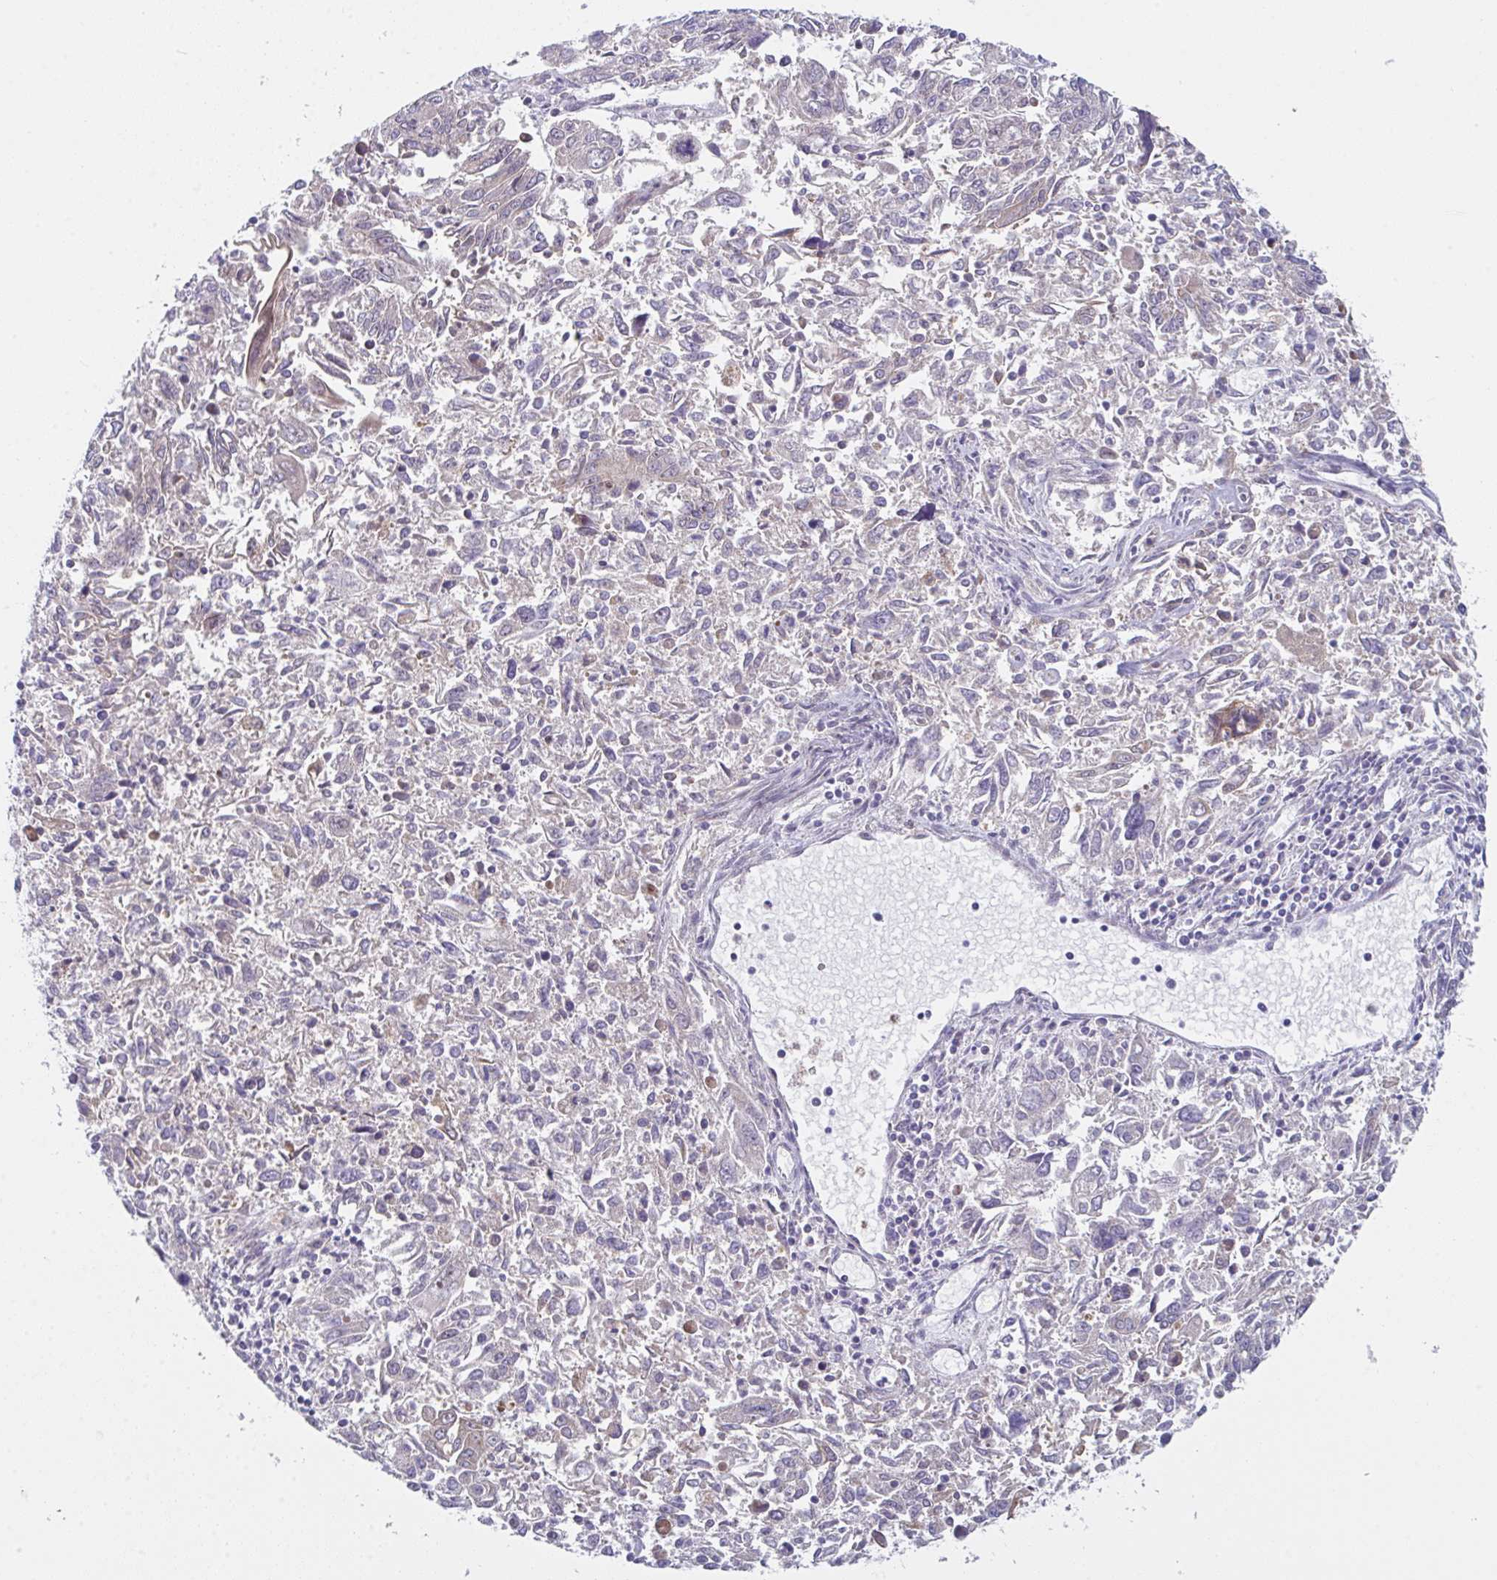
{"staining": {"intensity": "negative", "quantity": "none", "location": "none"}, "tissue": "endometrial cancer", "cell_type": "Tumor cells", "image_type": "cancer", "snomed": [{"axis": "morphology", "description": "Adenocarcinoma, NOS"}, {"axis": "topography", "description": "Endometrium"}], "caption": "This photomicrograph is of endometrial cancer stained with IHC to label a protein in brown with the nuclei are counter-stained blue. There is no expression in tumor cells.", "gene": "RBM18", "patient": {"sex": "female", "age": 42}}